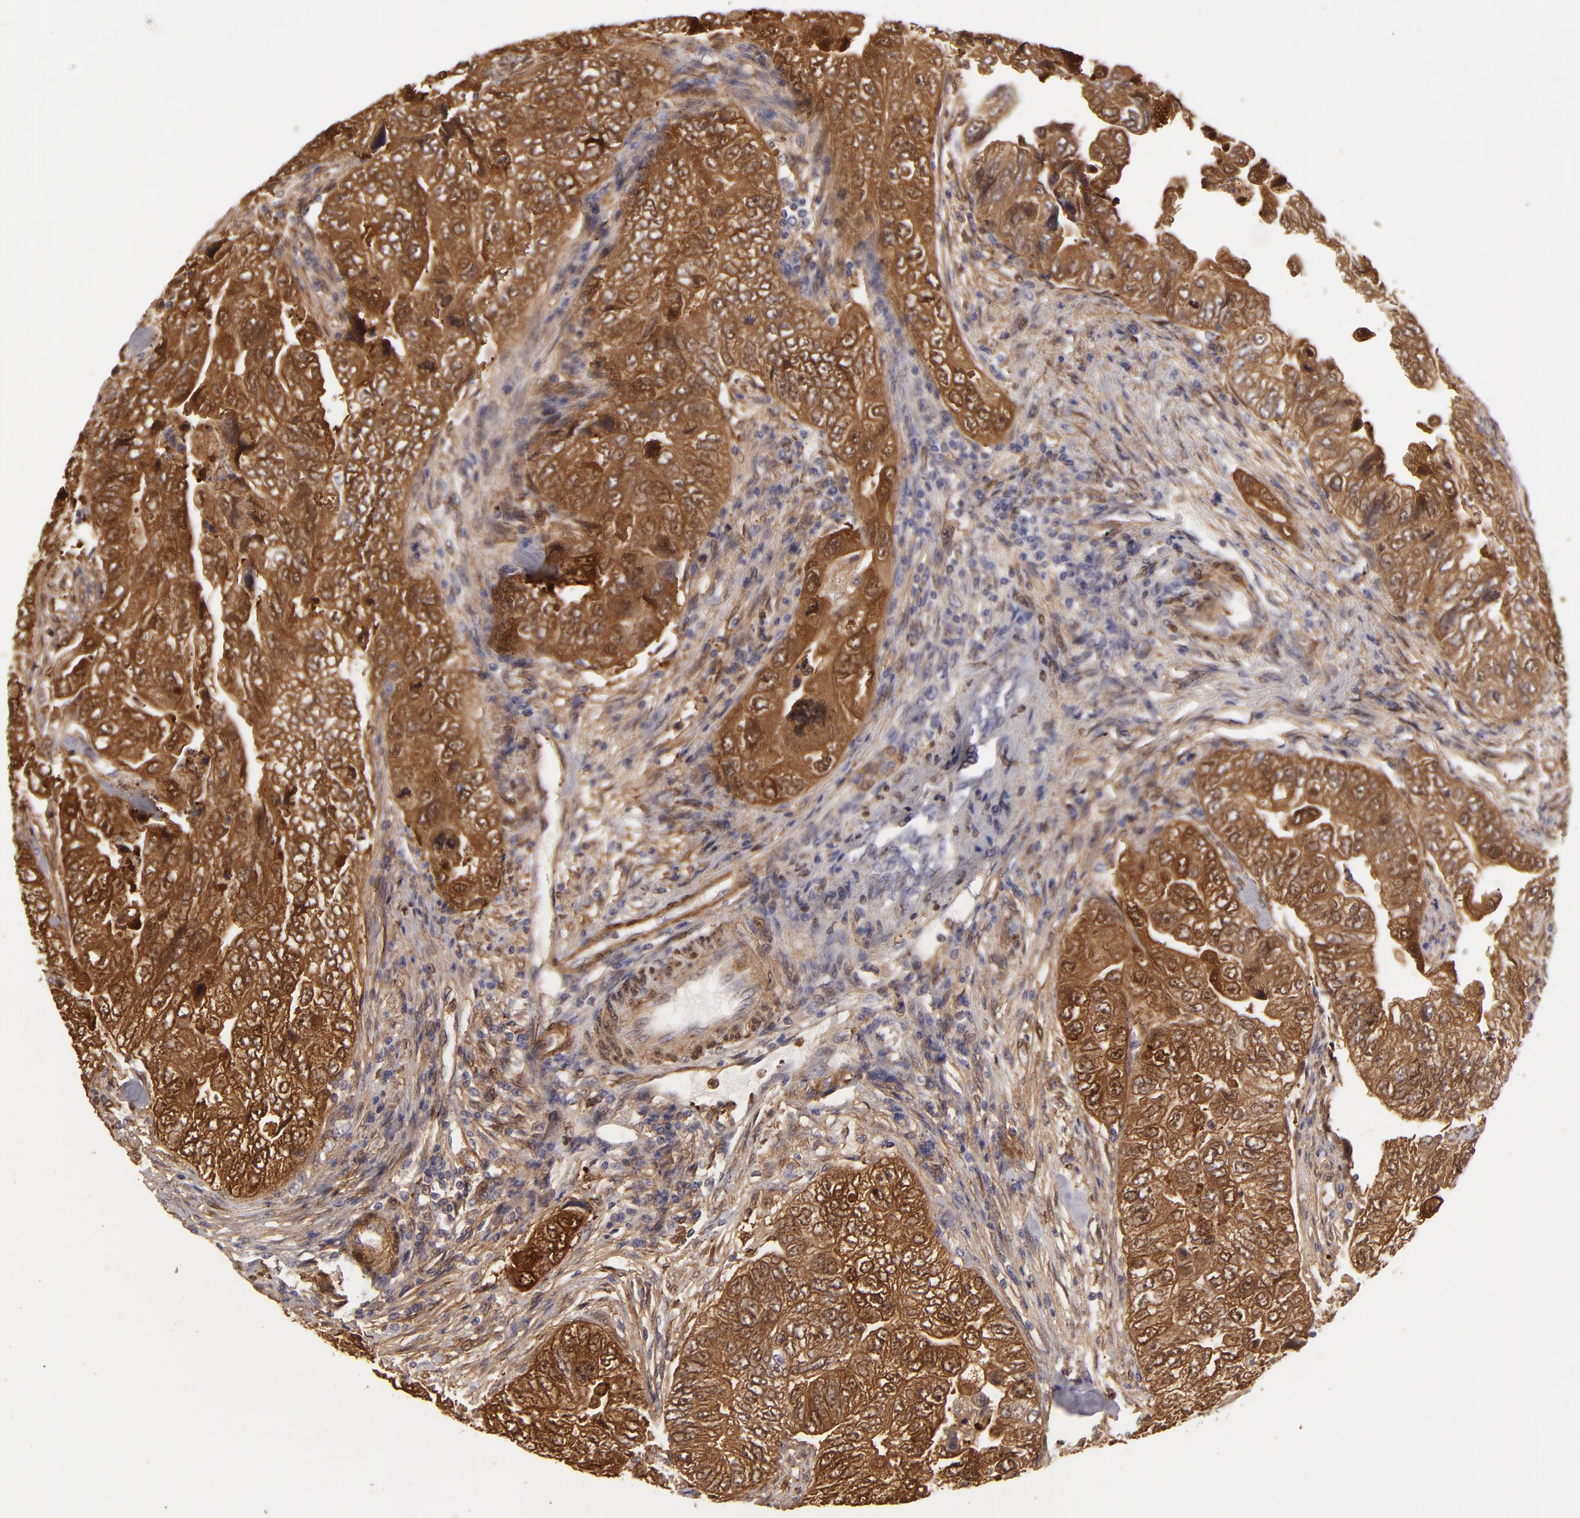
{"staining": {"intensity": "strong", "quantity": ">75%", "location": "cytoplasmic/membranous"}, "tissue": "colorectal cancer", "cell_type": "Tumor cells", "image_type": "cancer", "snomed": [{"axis": "morphology", "description": "Adenocarcinoma, NOS"}, {"axis": "topography", "description": "Colon"}], "caption": "This image shows colorectal adenocarcinoma stained with immunohistochemistry (IHC) to label a protein in brown. The cytoplasmic/membranous of tumor cells show strong positivity for the protein. Nuclei are counter-stained blue.", "gene": "VCL", "patient": {"sex": "female", "age": 11}}